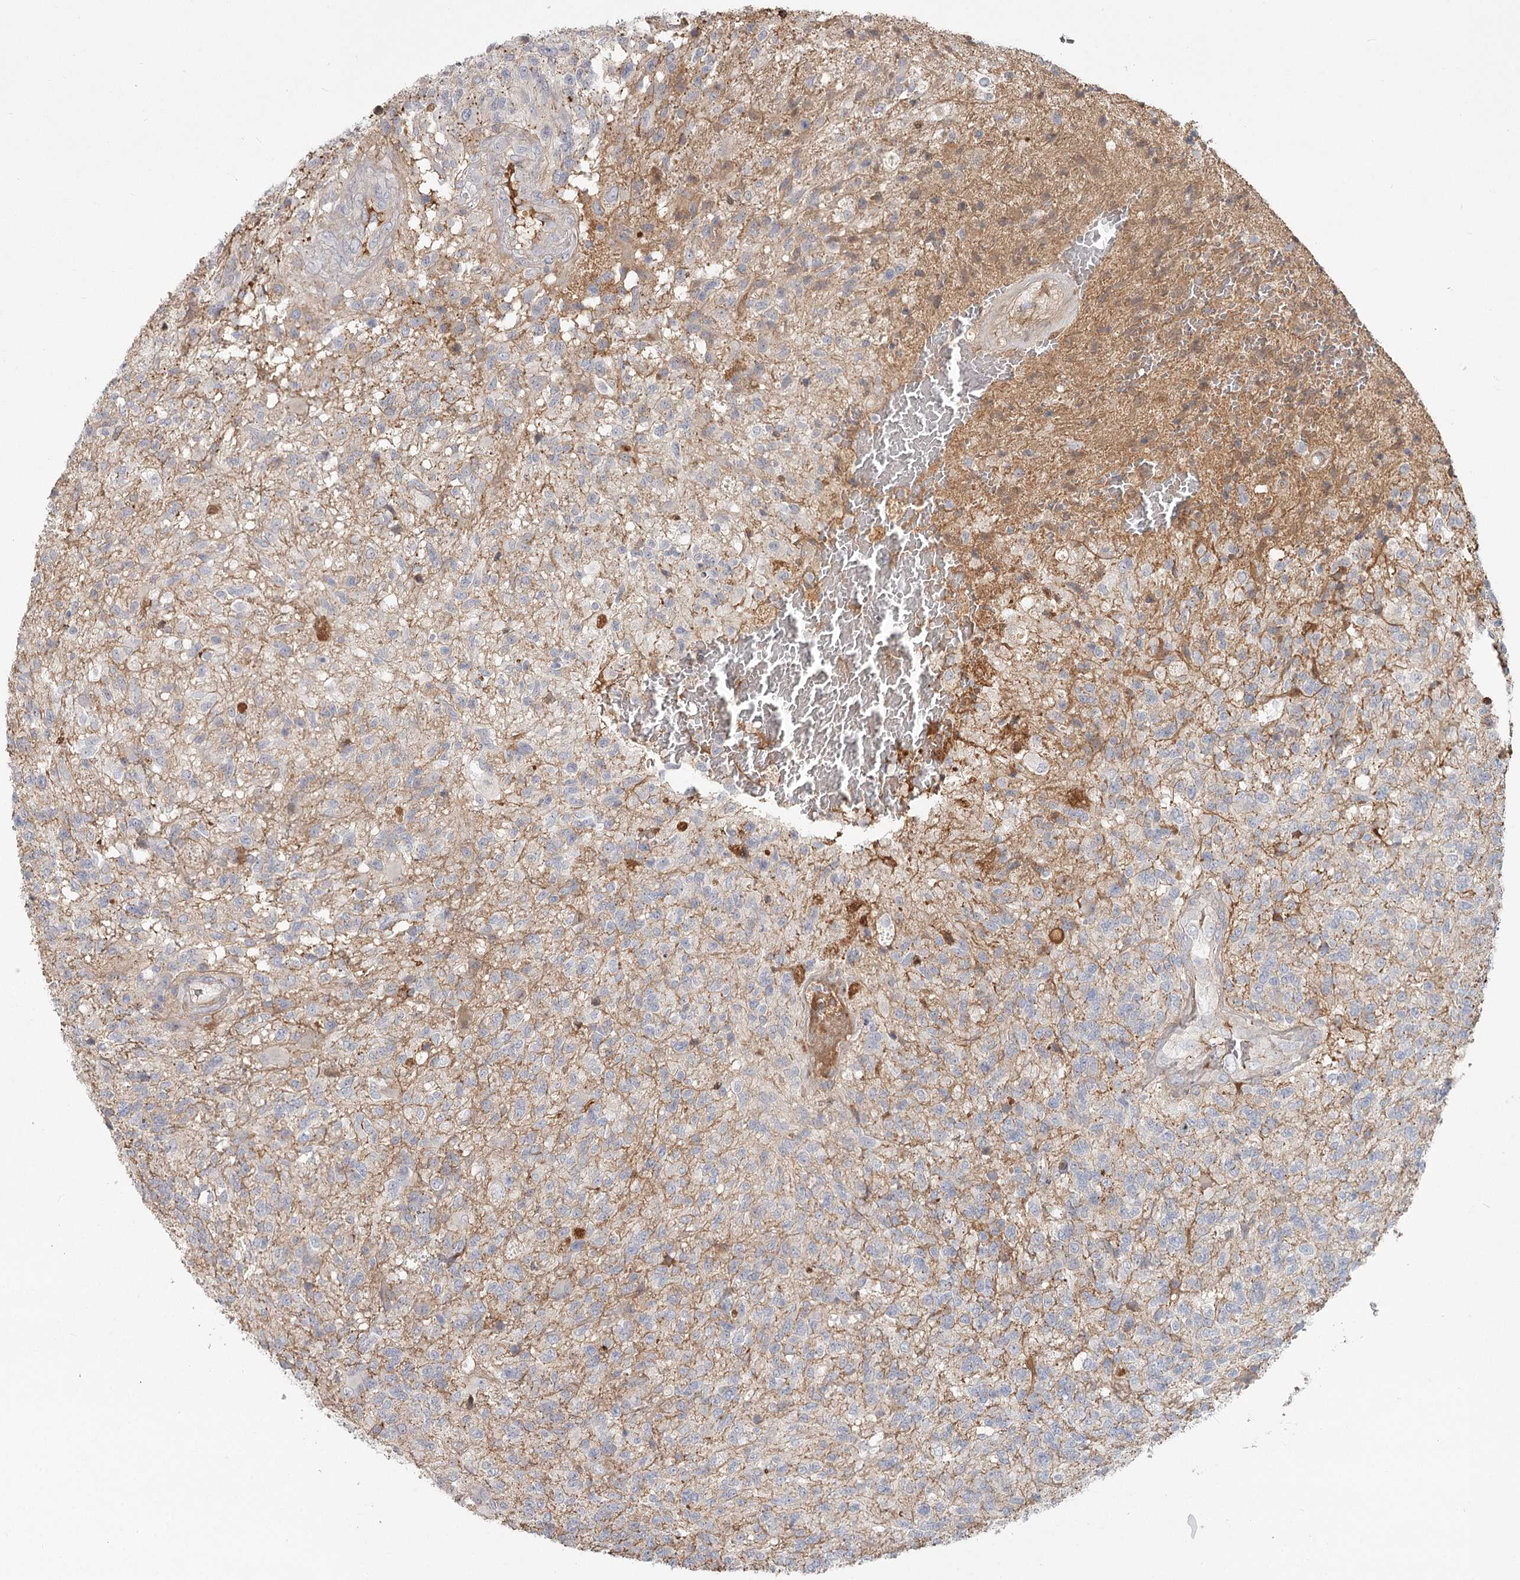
{"staining": {"intensity": "negative", "quantity": "none", "location": "none"}, "tissue": "glioma", "cell_type": "Tumor cells", "image_type": "cancer", "snomed": [{"axis": "morphology", "description": "Glioma, malignant, High grade"}, {"axis": "topography", "description": "Brain"}], "caption": "There is no significant positivity in tumor cells of glioma.", "gene": "DHRS9", "patient": {"sex": "male", "age": 56}}